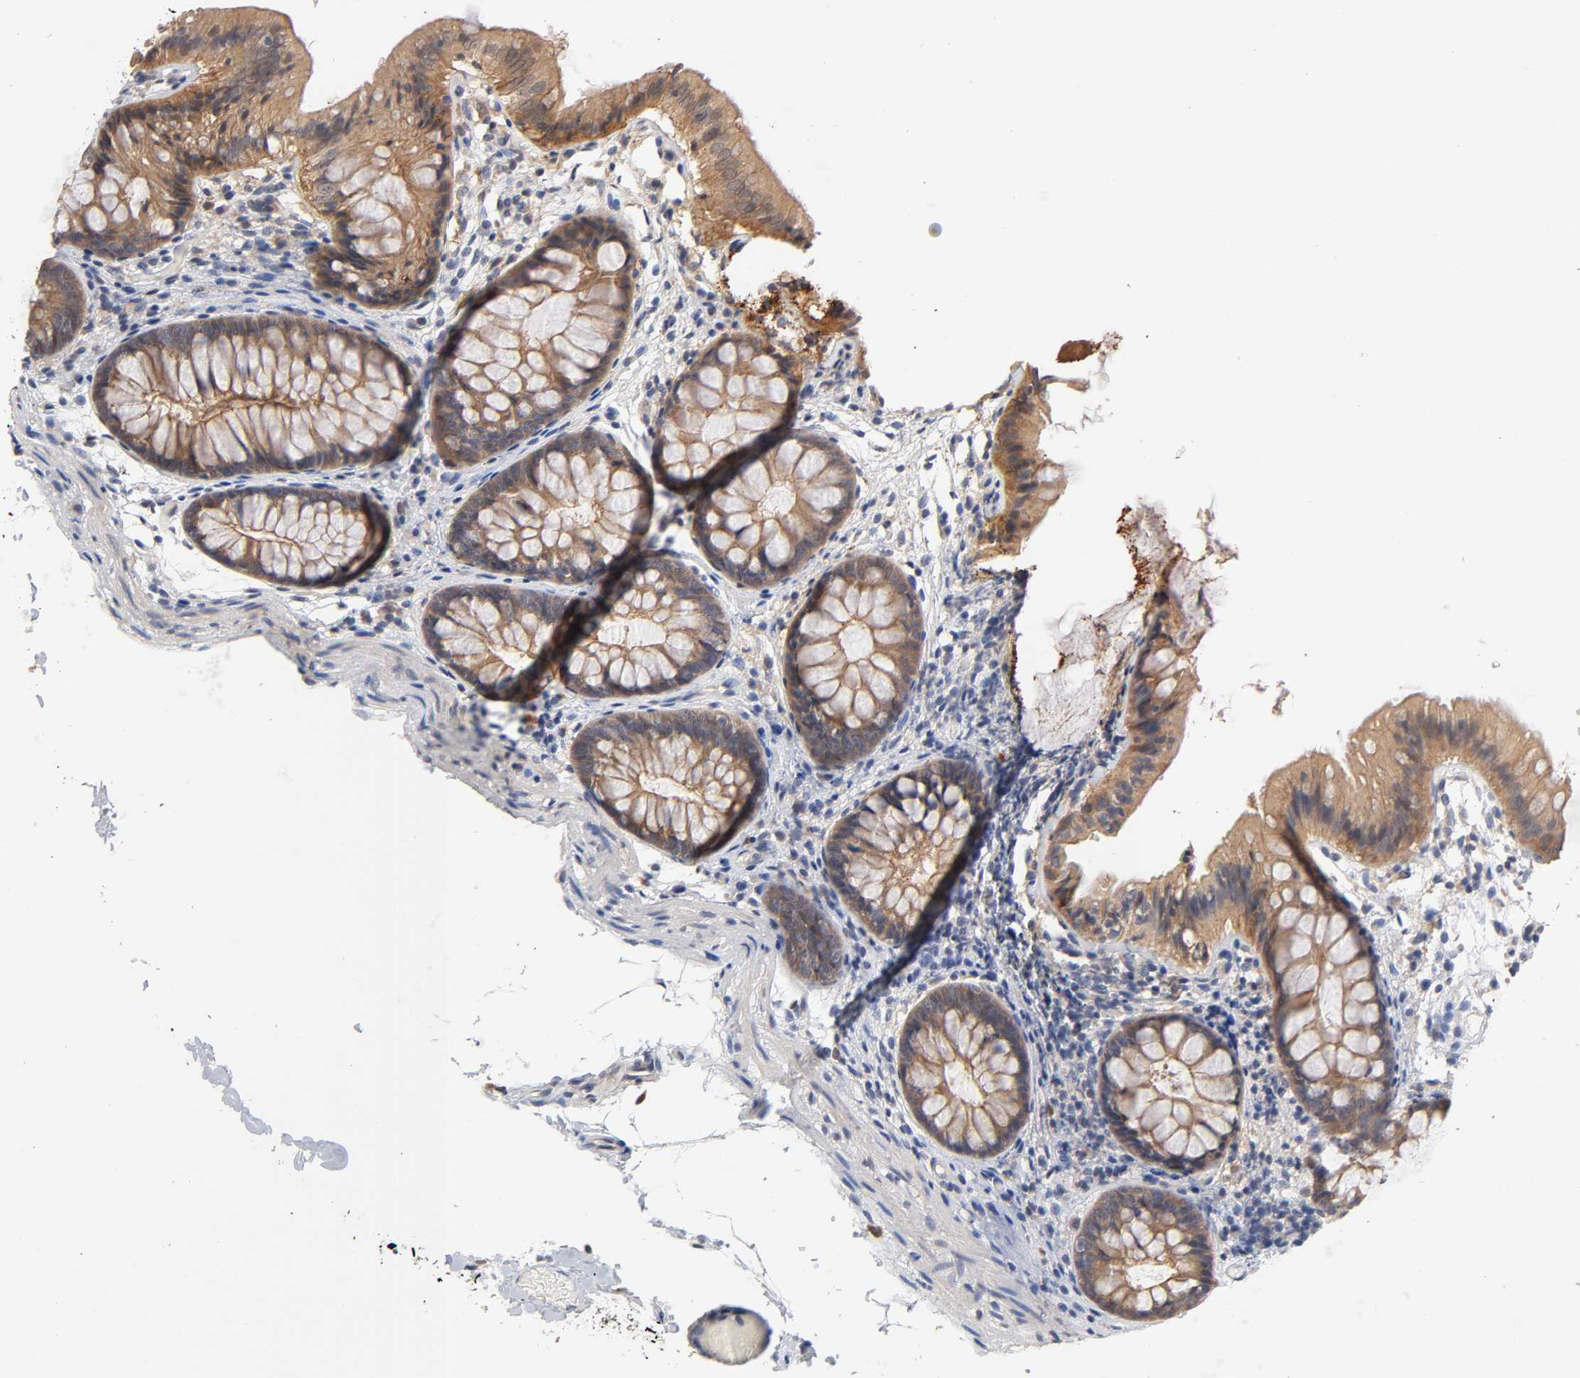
{"staining": {"intensity": "weak", "quantity": ">75%", "location": "cytoplasmic/membranous"}, "tissue": "colon", "cell_type": "Endothelial cells", "image_type": "normal", "snomed": [{"axis": "morphology", "description": "Normal tissue, NOS"}, {"axis": "topography", "description": "Smooth muscle"}, {"axis": "topography", "description": "Colon"}], "caption": "Protein analysis of benign colon displays weak cytoplasmic/membranous expression in approximately >75% of endothelial cells. (Stains: DAB in brown, nuclei in blue, Microscopy: brightfield microscopy at high magnification).", "gene": "CXADR", "patient": {"sex": "male", "age": 67}}